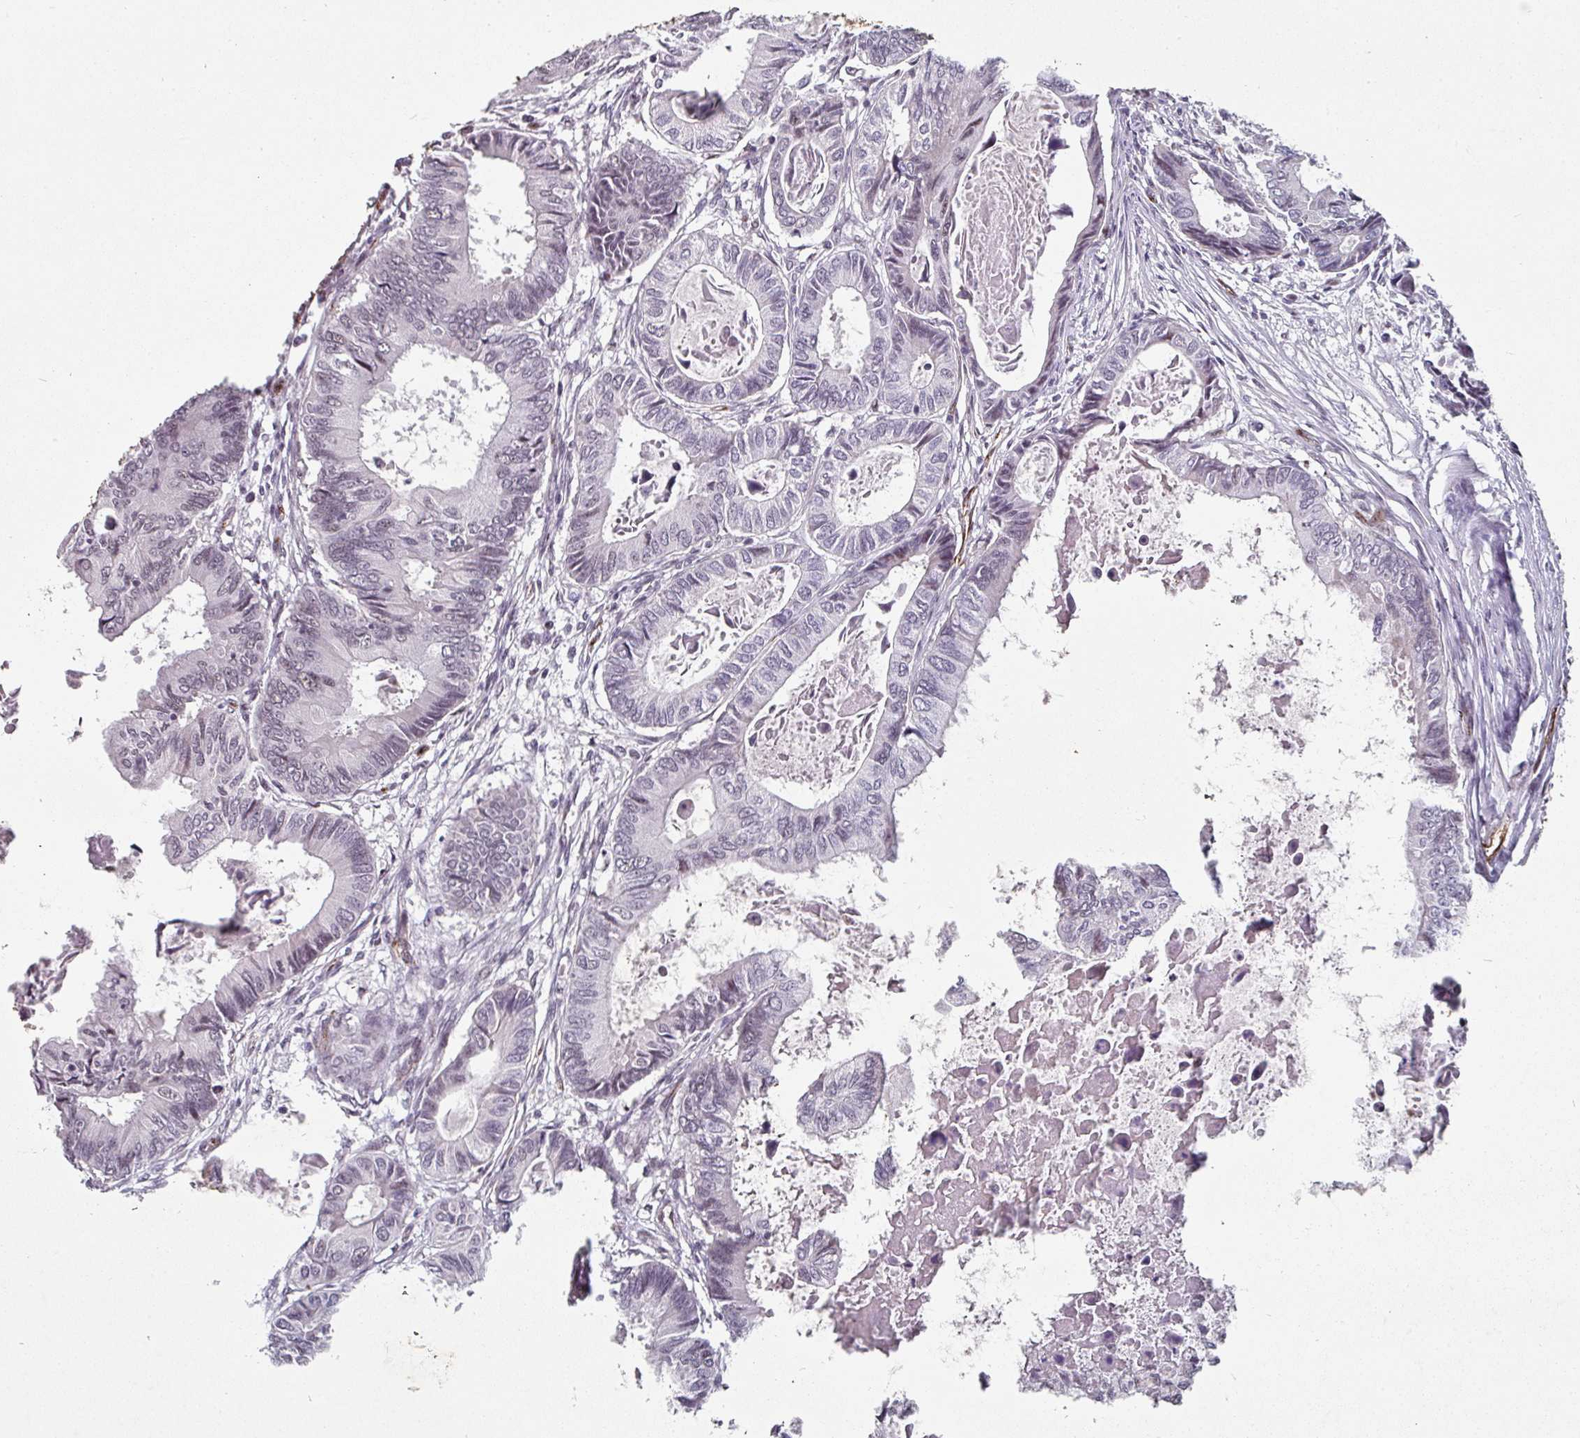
{"staining": {"intensity": "negative", "quantity": "none", "location": "none"}, "tissue": "colorectal cancer", "cell_type": "Tumor cells", "image_type": "cancer", "snomed": [{"axis": "morphology", "description": "Adenocarcinoma, NOS"}, {"axis": "topography", "description": "Colon"}], "caption": "This is an immunohistochemistry histopathology image of colorectal adenocarcinoma. There is no positivity in tumor cells.", "gene": "SIDT2", "patient": {"sex": "male", "age": 85}}